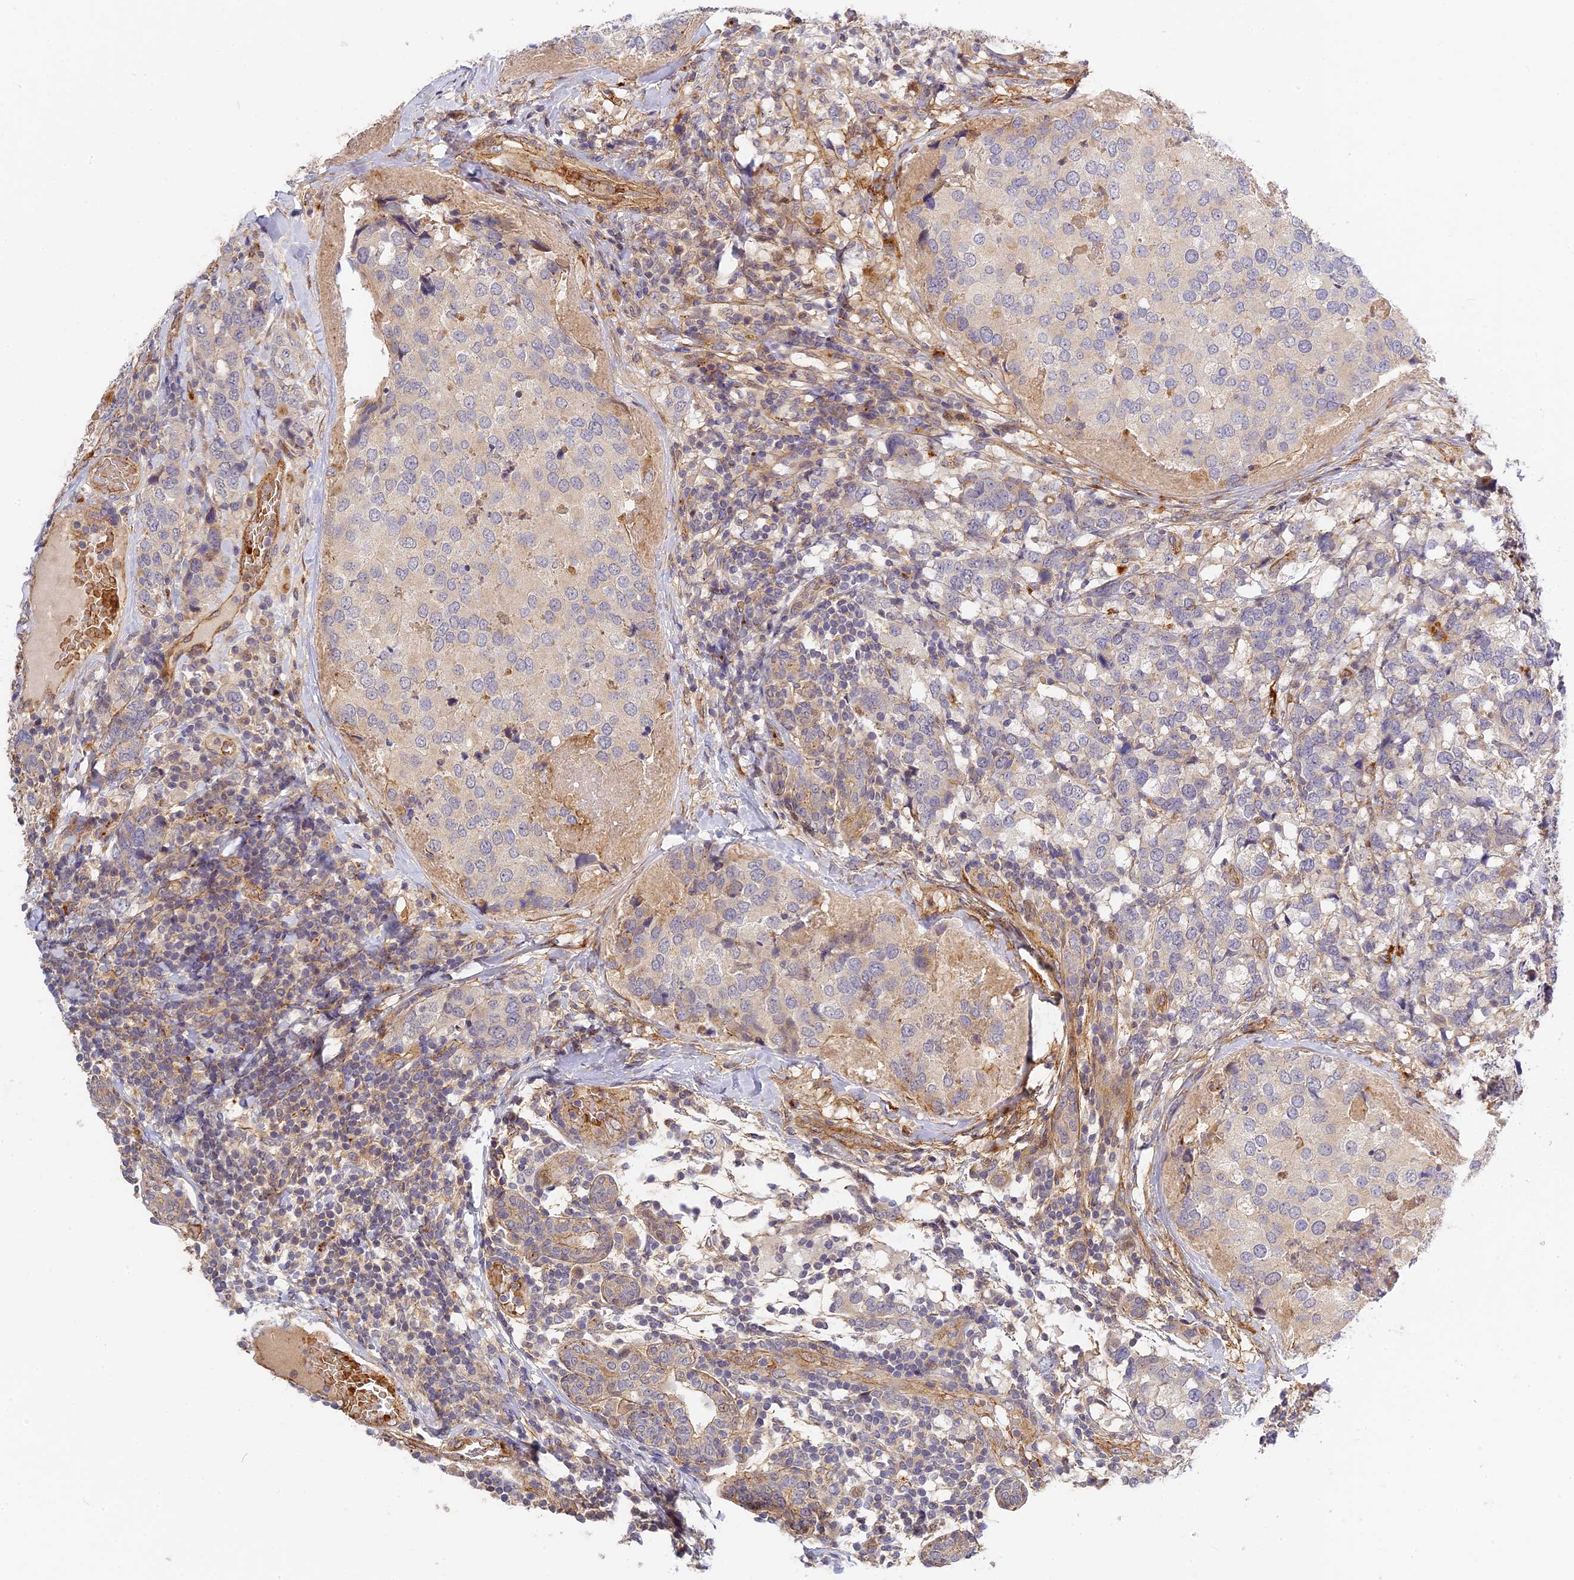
{"staining": {"intensity": "weak", "quantity": "<25%", "location": "cytoplasmic/membranous"}, "tissue": "breast cancer", "cell_type": "Tumor cells", "image_type": "cancer", "snomed": [{"axis": "morphology", "description": "Lobular carcinoma"}, {"axis": "topography", "description": "Breast"}], "caption": "The immunohistochemistry image has no significant expression in tumor cells of breast cancer (lobular carcinoma) tissue. (DAB immunohistochemistry with hematoxylin counter stain).", "gene": "MISP3", "patient": {"sex": "female", "age": 59}}